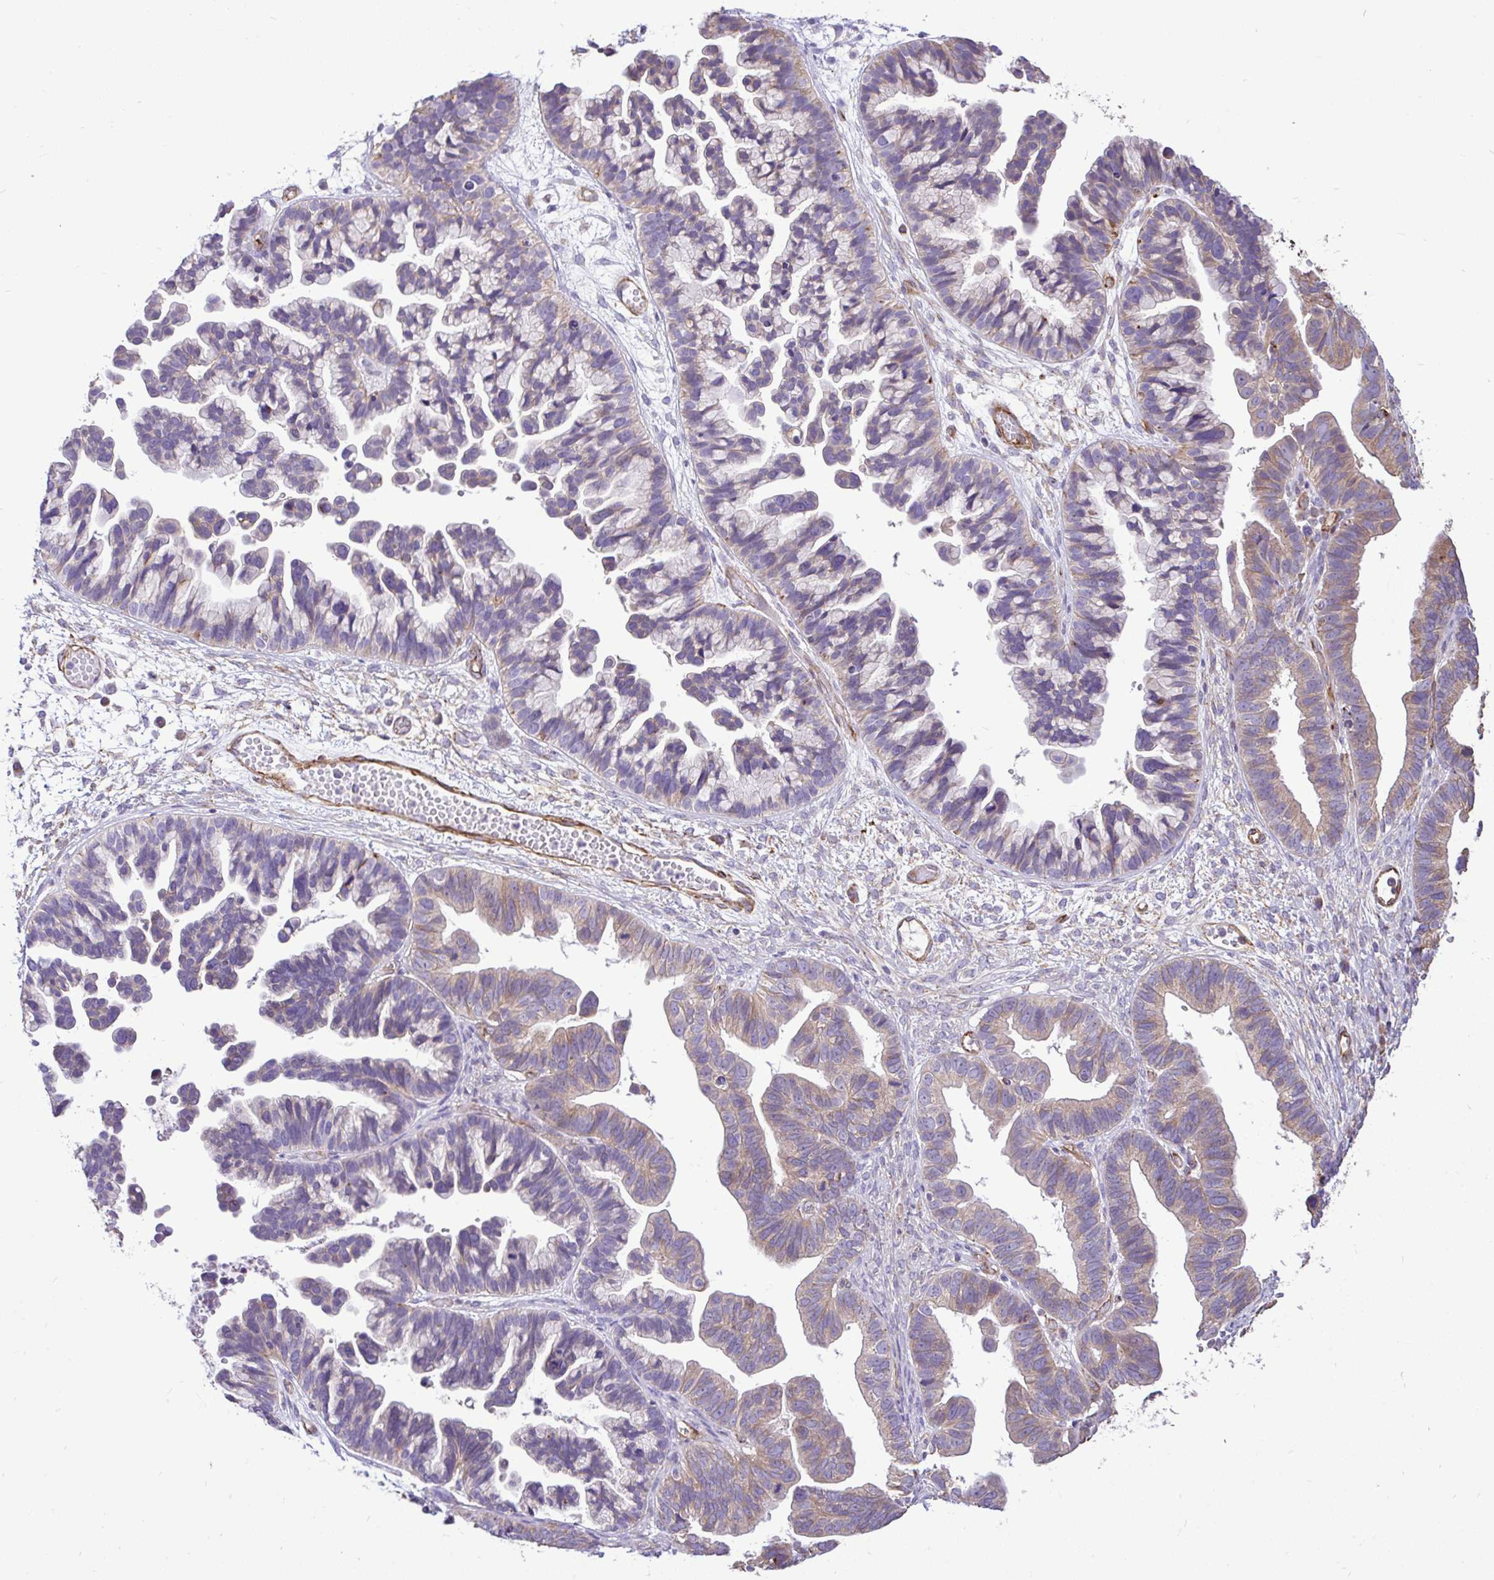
{"staining": {"intensity": "weak", "quantity": "25%-75%", "location": "cytoplasmic/membranous"}, "tissue": "ovarian cancer", "cell_type": "Tumor cells", "image_type": "cancer", "snomed": [{"axis": "morphology", "description": "Cystadenocarcinoma, serous, NOS"}, {"axis": "topography", "description": "Ovary"}], "caption": "Protein expression analysis of ovarian serous cystadenocarcinoma exhibits weak cytoplasmic/membranous expression in approximately 25%-75% of tumor cells.", "gene": "PTPRK", "patient": {"sex": "female", "age": 56}}